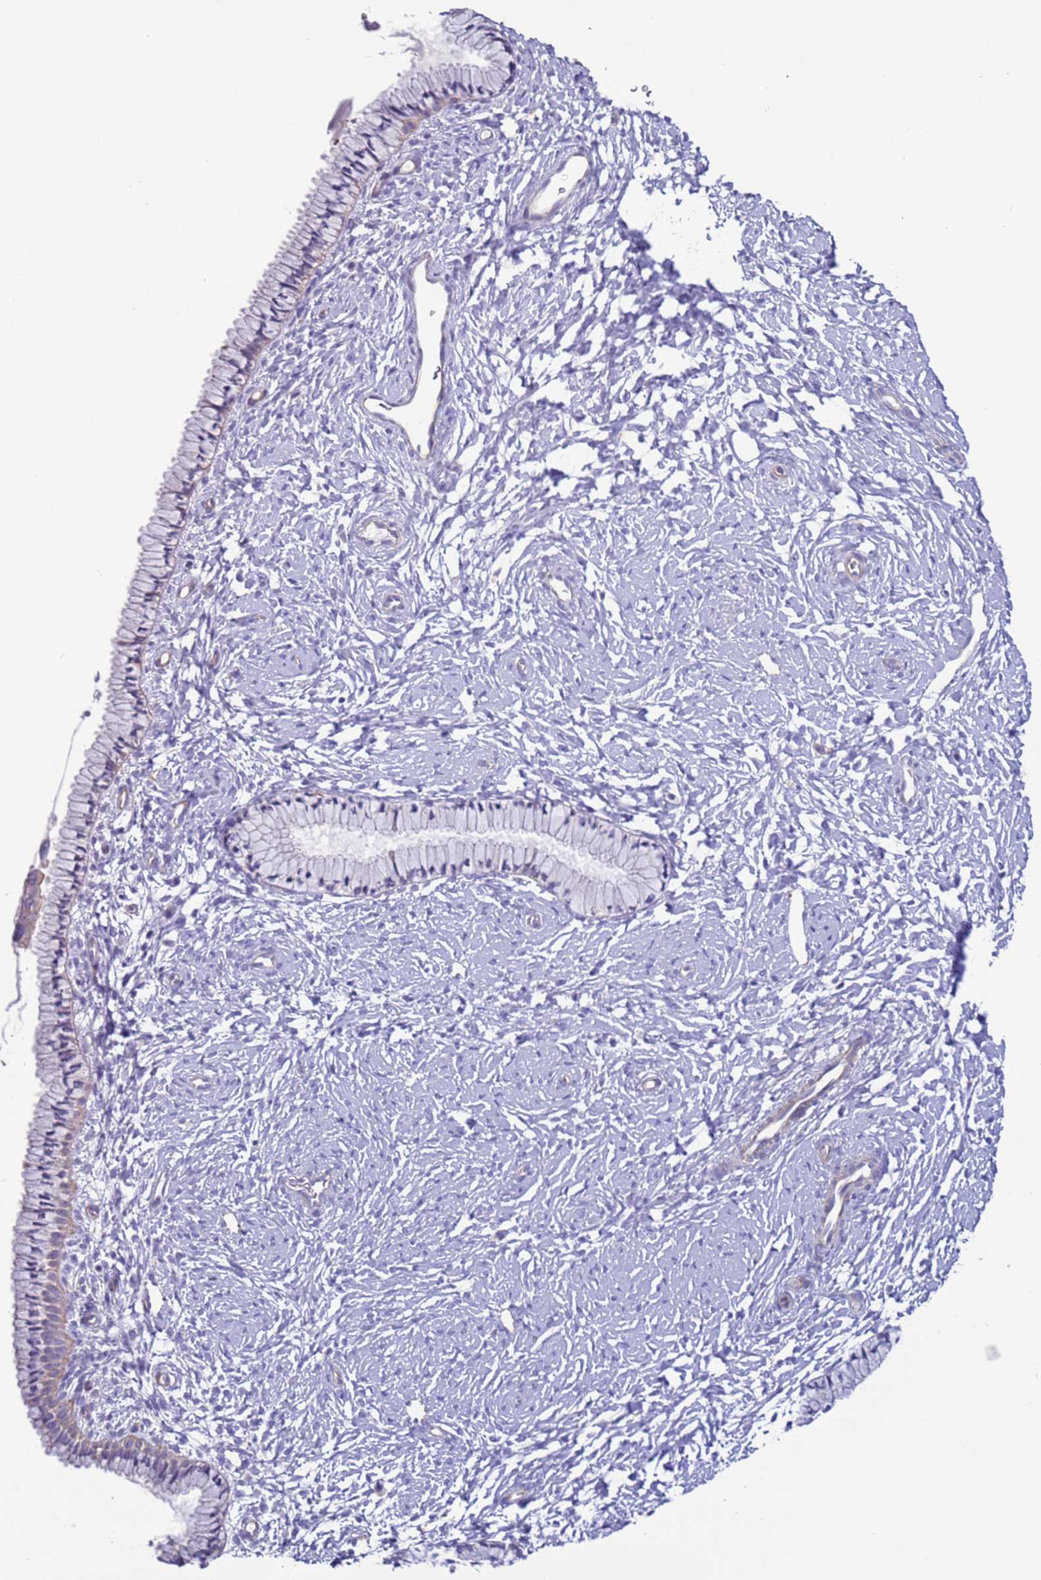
{"staining": {"intensity": "negative", "quantity": "none", "location": "none"}, "tissue": "cervix", "cell_type": "Glandular cells", "image_type": "normal", "snomed": [{"axis": "morphology", "description": "Normal tissue, NOS"}, {"axis": "topography", "description": "Cervix"}], "caption": "The micrograph displays no staining of glandular cells in benign cervix.", "gene": "HEATR1", "patient": {"sex": "female", "age": 33}}